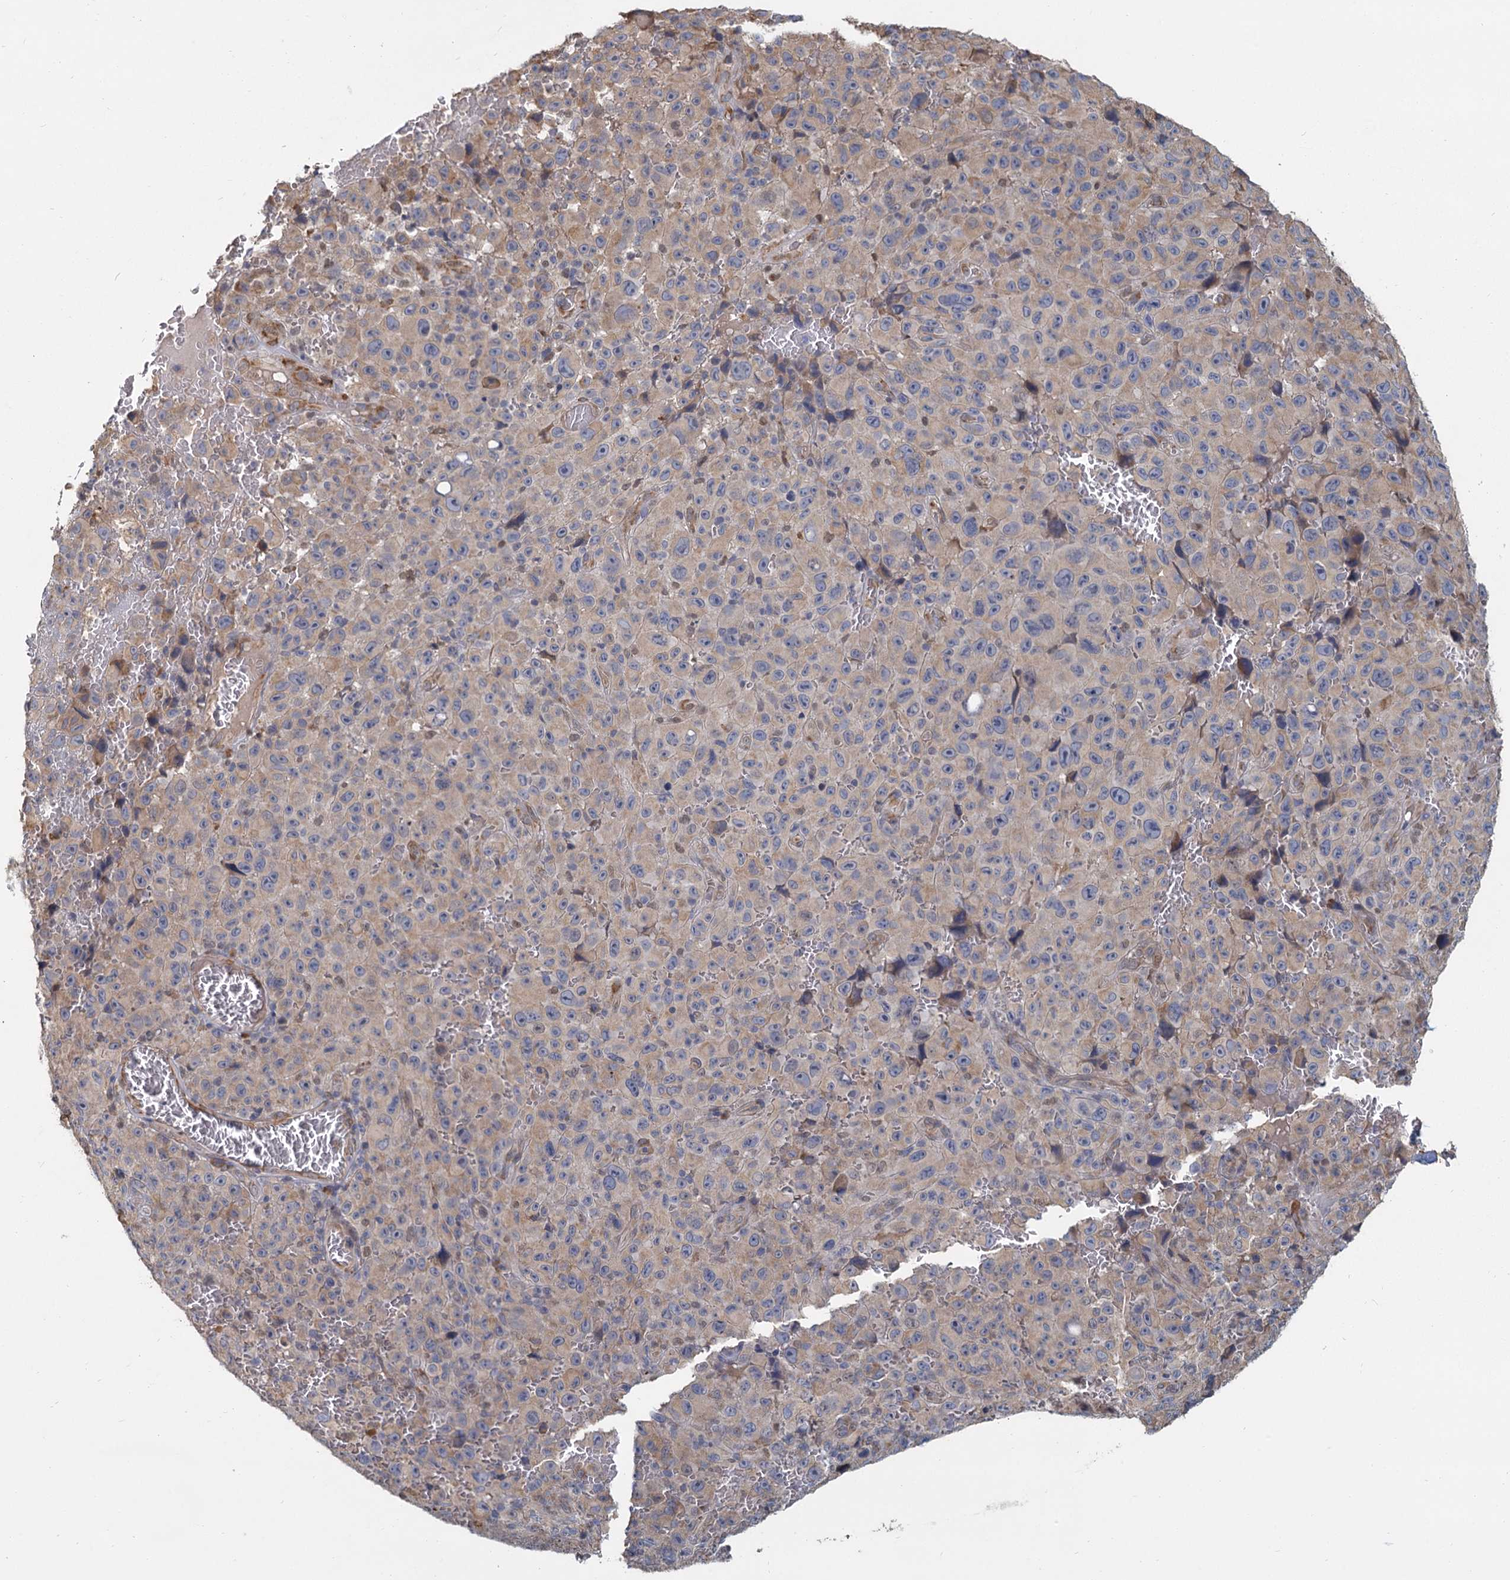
{"staining": {"intensity": "weak", "quantity": "25%-75%", "location": "cytoplasmic/membranous"}, "tissue": "melanoma", "cell_type": "Tumor cells", "image_type": "cancer", "snomed": [{"axis": "morphology", "description": "Malignant melanoma, NOS"}, {"axis": "topography", "description": "Skin"}], "caption": "Immunohistochemical staining of human melanoma exhibits weak cytoplasmic/membranous protein expression in about 25%-75% of tumor cells.", "gene": "LRRC51", "patient": {"sex": "female", "age": 82}}